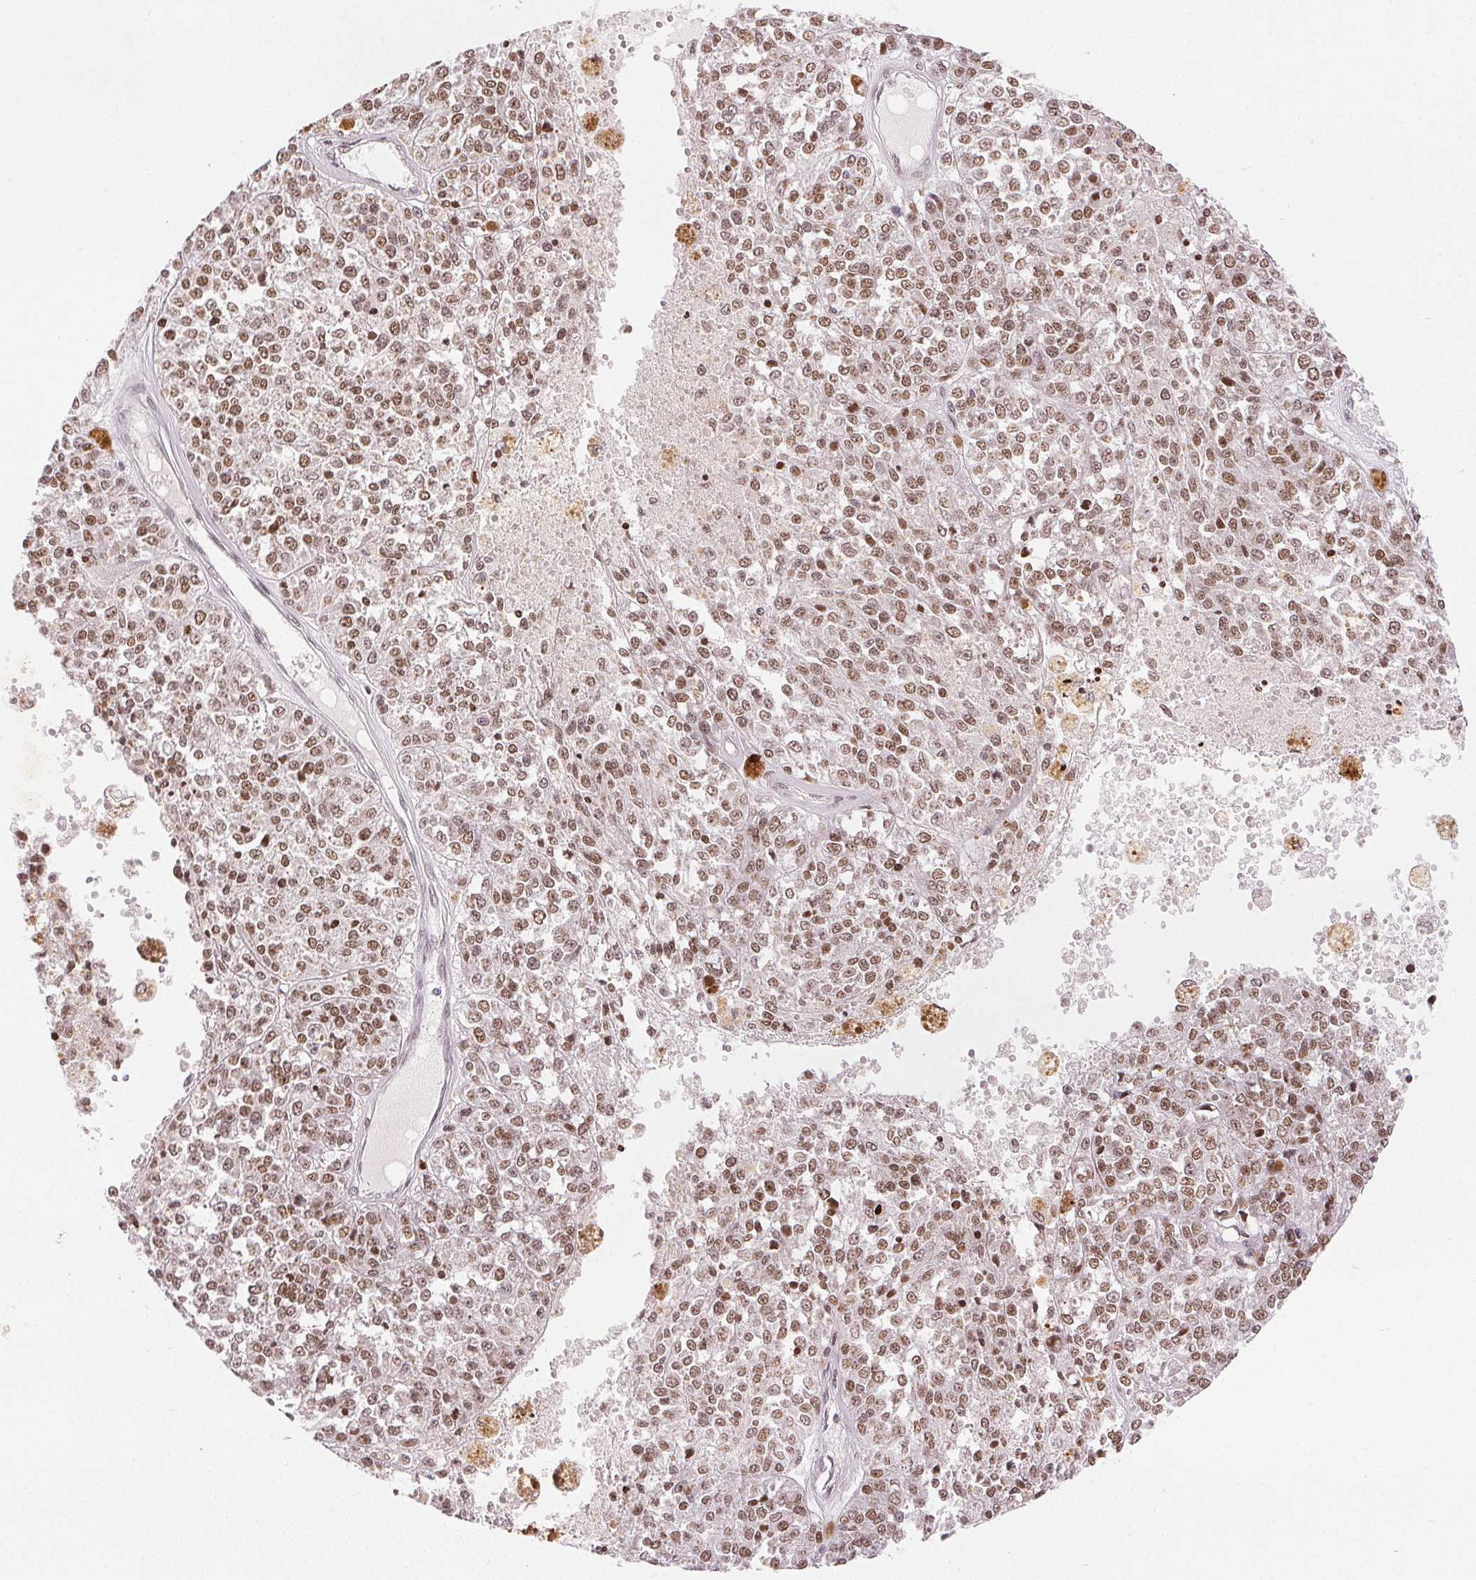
{"staining": {"intensity": "moderate", "quantity": ">75%", "location": "nuclear"}, "tissue": "melanoma", "cell_type": "Tumor cells", "image_type": "cancer", "snomed": [{"axis": "morphology", "description": "Malignant melanoma, Metastatic site"}, {"axis": "topography", "description": "Lymph node"}], "caption": "Immunohistochemistry (DAB (3,3'-diaminobenzidine)) staining of melanoma displays moderate nuclear protein expression in approximately >75% of tumor cells. (brown staining indicates protein expression, while blue staining denotes nuclei).", "gene": "DEK", "patient": {"sex": "female", "age": 64}}